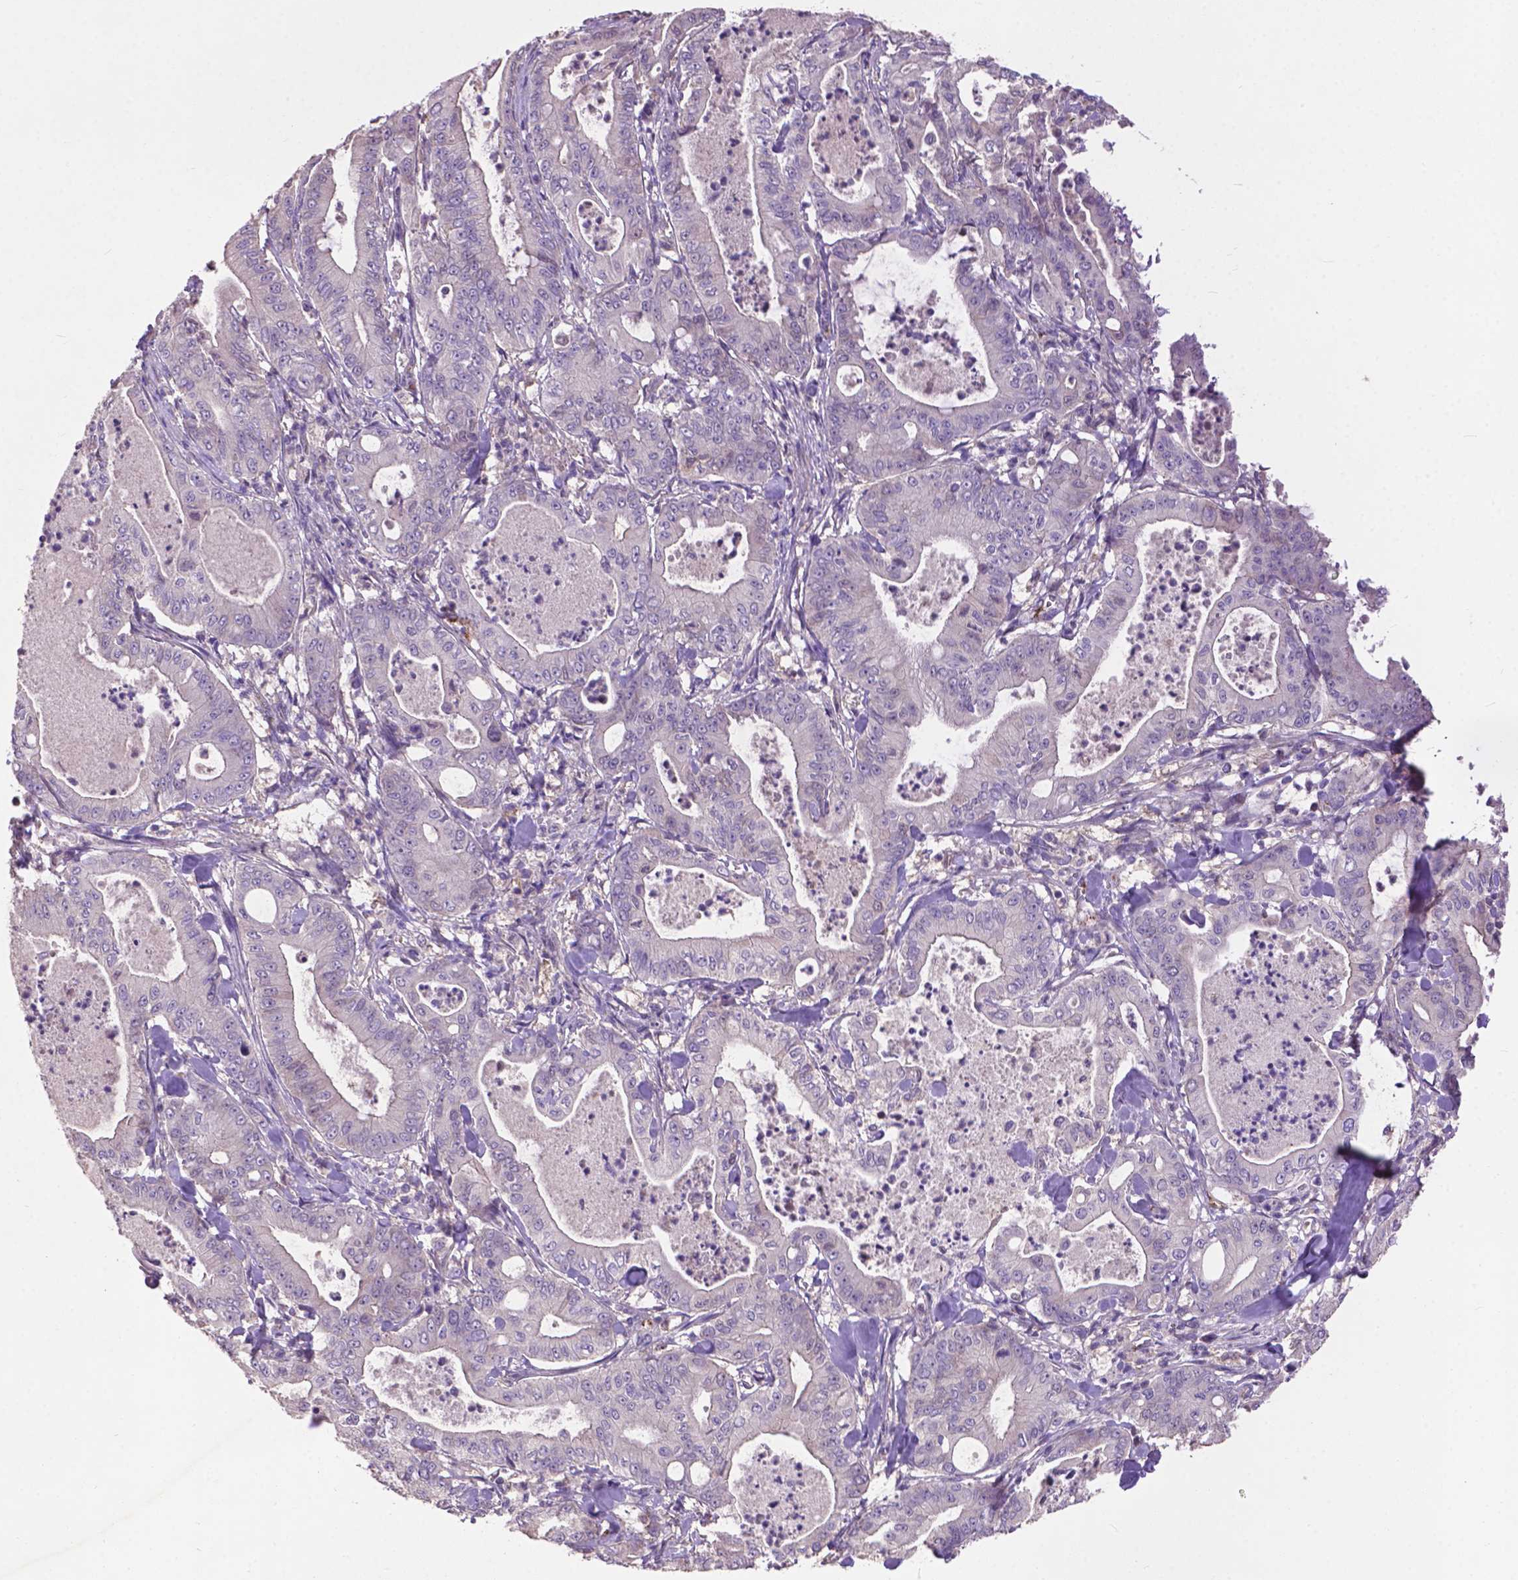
{"staining": {"intensity": "negative", "quantity": "none", "location": "none"}, "tissue": "pancreatic cancer", "cell_type": "Tumor cells", "image_type": "cancer", "snomed": [{"axis": "morphology", "description": "Adenocarcinoma, NOS"}, {"axis": "topography", "description": "Pancreas"}], "caption": "High magnification brightfield microscopy of pancreatic adenocarcinoma stained with DAB (brown) and counterstained with hematoxylin (blue): tumor cells show no significant expression.", "gene": "ZNF337", "patient": {"sex": "male", "age": 71}}